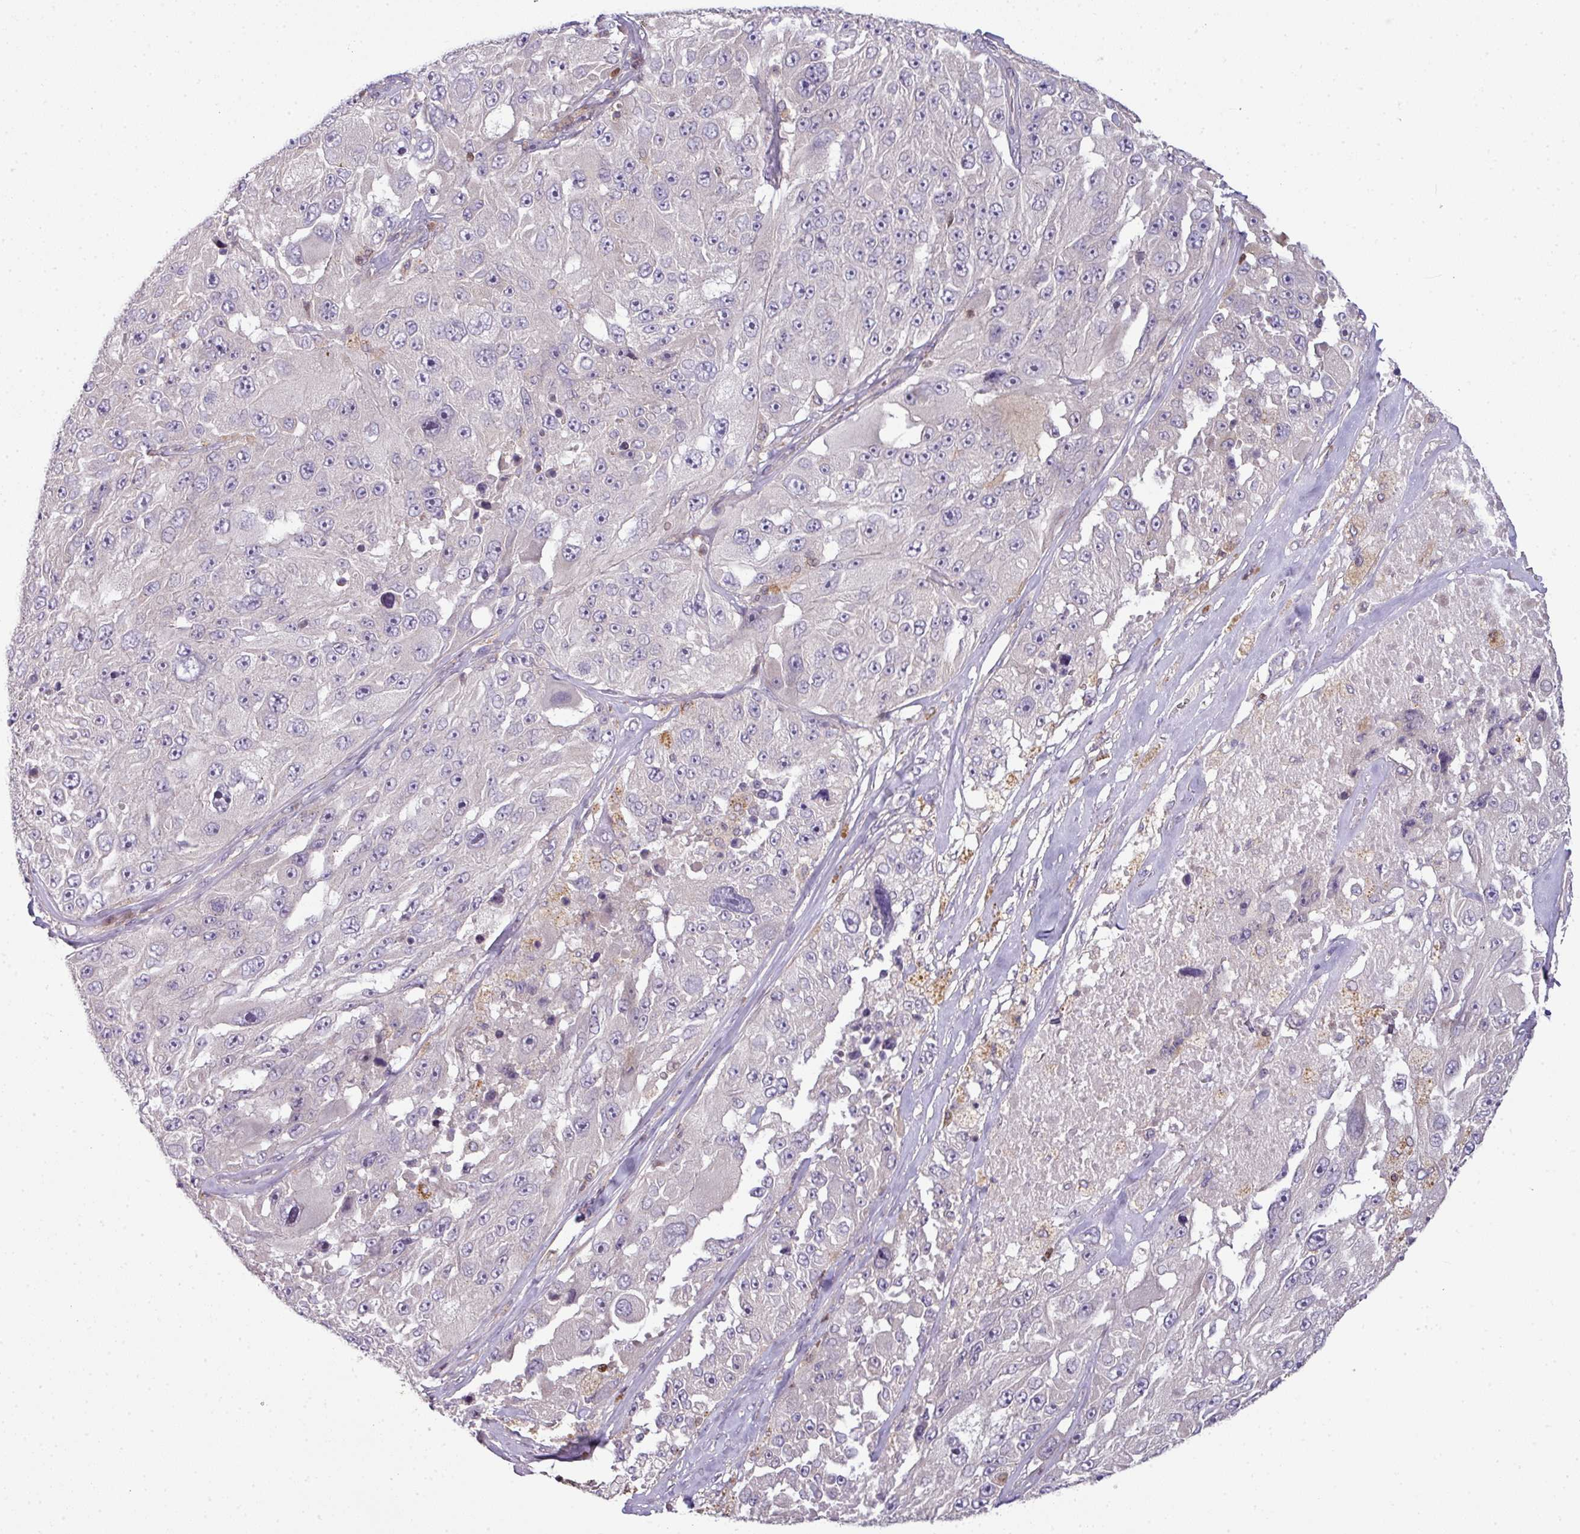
{"staining": {"intensity": "negative", "quantity": "none", "location": "none"}, "tissue": "melanoma", "cell_type": "Tumor cells", "image_type": "cancer", "snomed": [{"axis": "morphology", "description": "Malignant melanoma, Metastatic site"}, {"axis": "topography", "description": "Lymph node"}], "caption": "This is a image of IHC staining of melanoma, which shows no expression in tumor cells.", "gene": "STAT5A", "patient": {"sex": "male", "age": 62}}